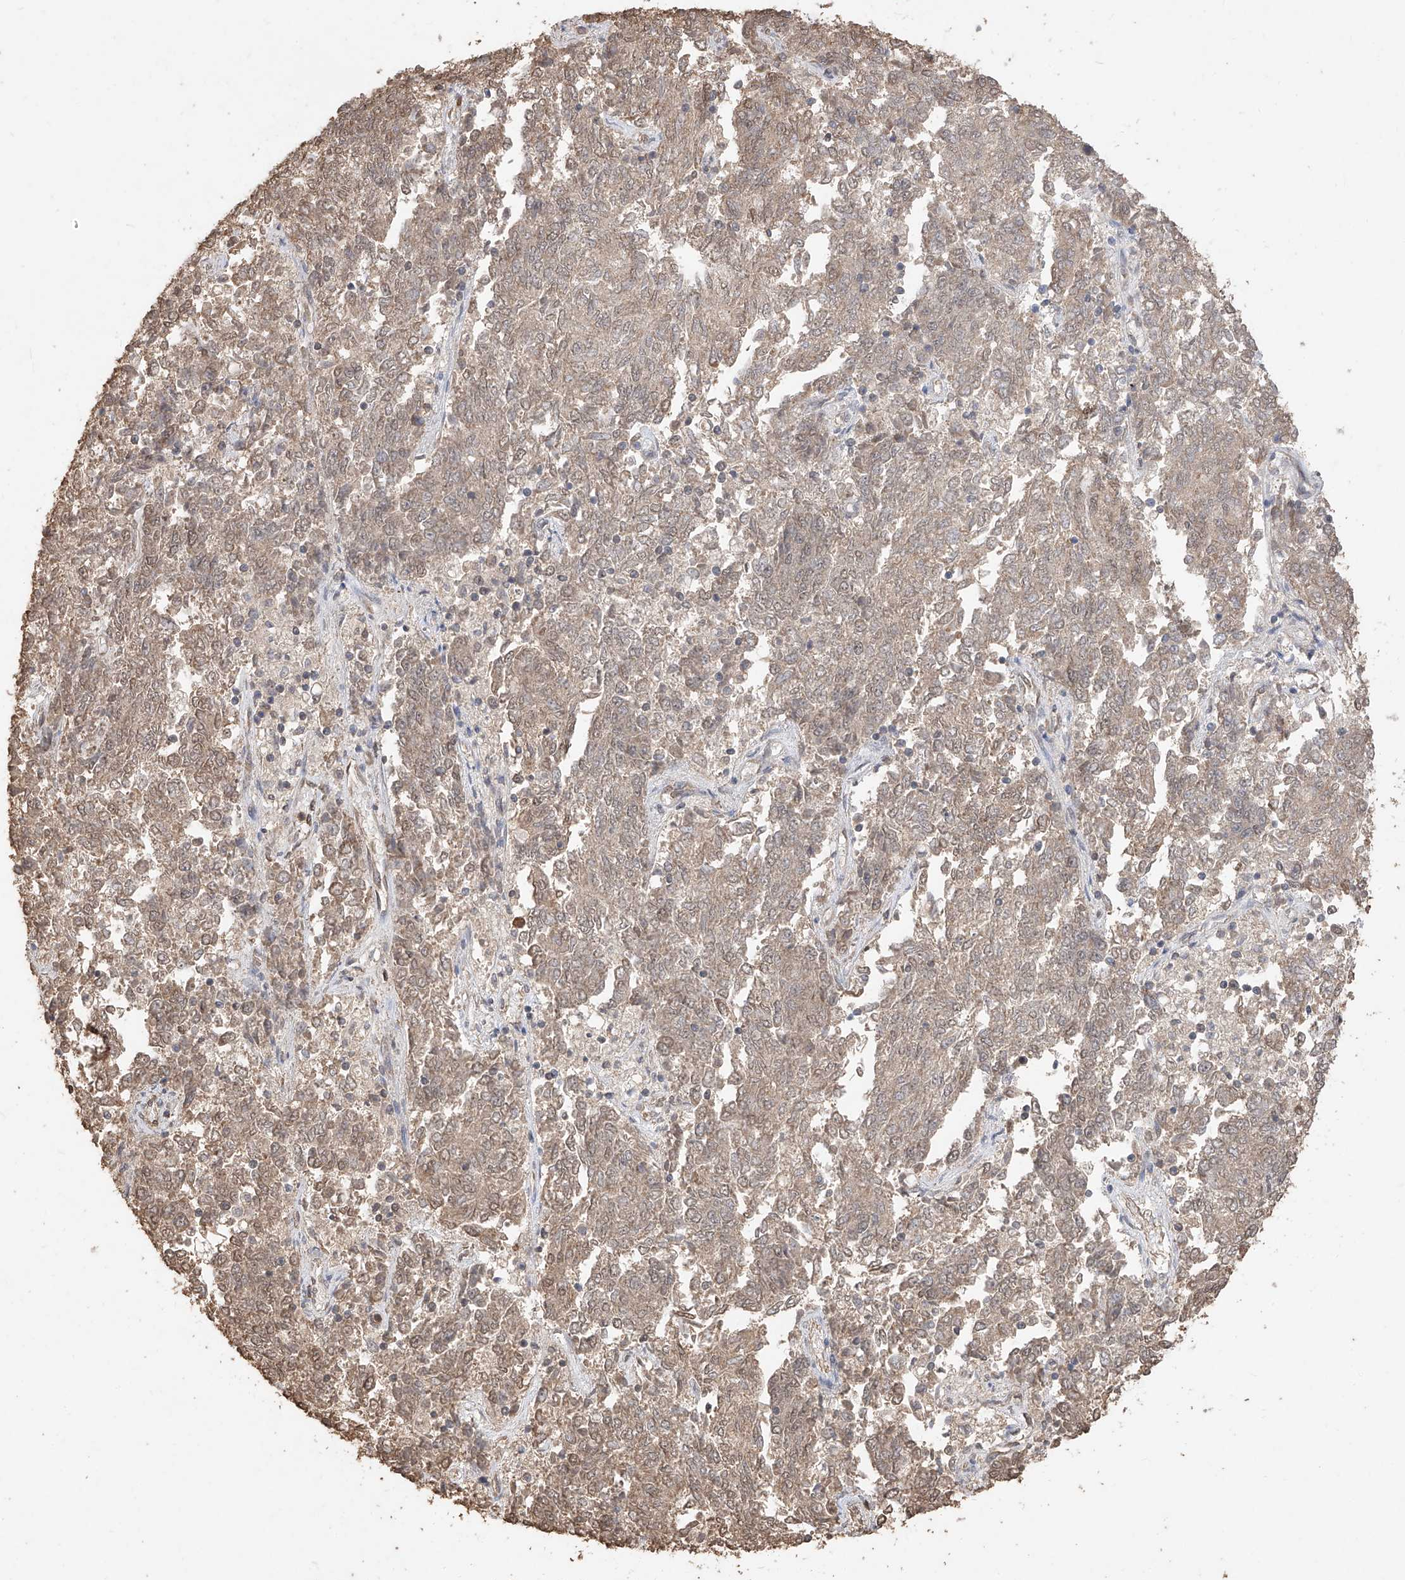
{"staining": {"intensity": "weak", "quantity": ">75%", "location": "cytoplasmic/membranous,nuclear"}, "tissue": "endometrial cancer", "cell_type": "Tumor cells", "image_type": "cancer", "snomed": [{"axis": "morphology", "description": "Adenocarcinoma, NOS"}, {"axis": "topography", "description": "Endometrium"}], "caption": "Immunohistochemical staining of human endometrial adenocarcinoma demonstrates weak cytoplasmic/membranous and nuclear protein staining in about >75% of tumor cells.", "gene": "ELOVL1", "patient": {"sex": "female", "age": 80}}